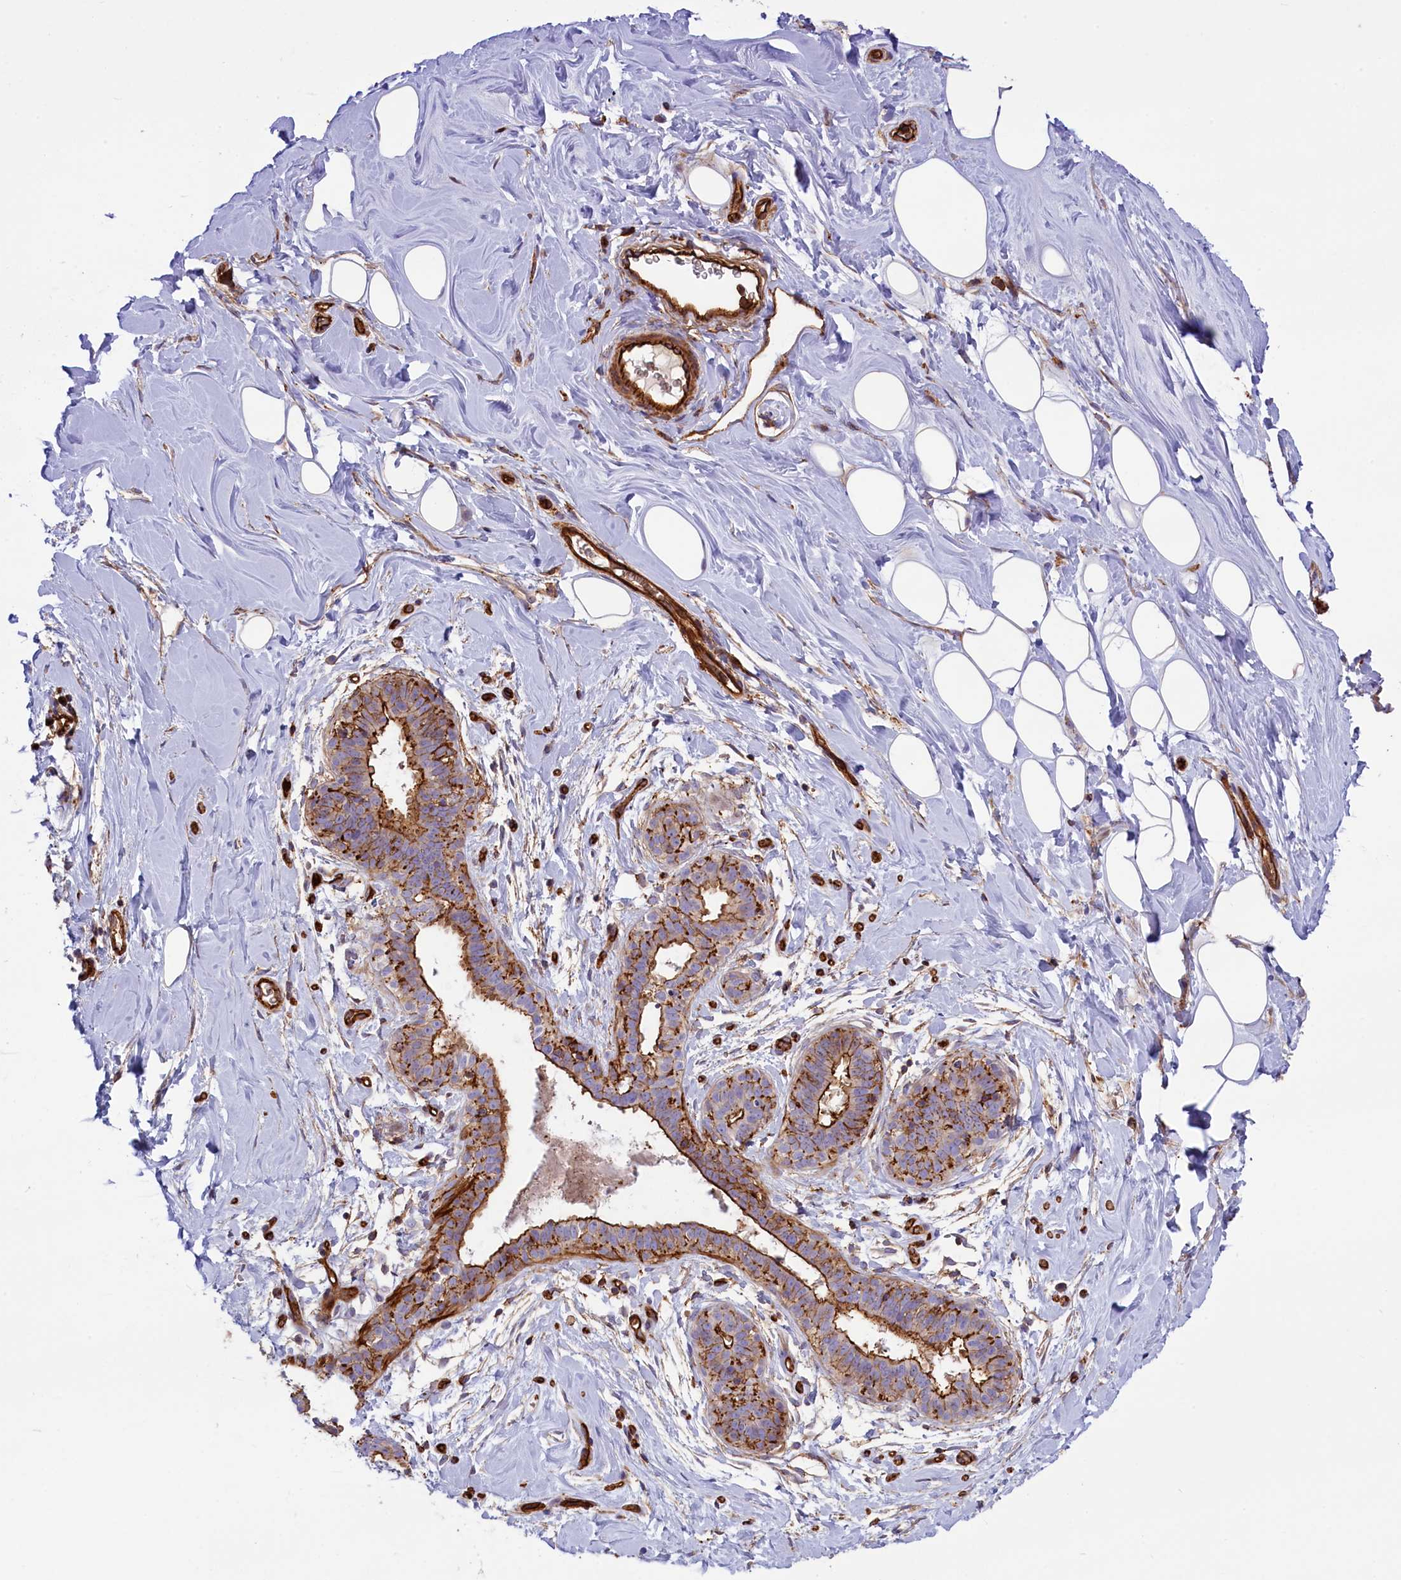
{"staining": {"intensity": "negative", "quantity": "none", "location": "none"}, "tissue": "adipose tissue", "cell_type": "Adipocytes", "image_type": "normal", "snomed": [{"axis": "morphology", "description": "Normal tissue, NOS"}, {"axis": "topography", "description": "Breast"}], "caption": "An immunohistochemistry (IHC) photomicrograph of benign adipose tissue is shown. There is no staining in adipocytes of adipose tissue. The staining is performed using DAB (3,3'-diaminobenzidine) brown chromogen with nuclei counter-stained in using hematoxylin.", "gene": "CD99L2", "patient": {"sex": "female", "age": 26}}